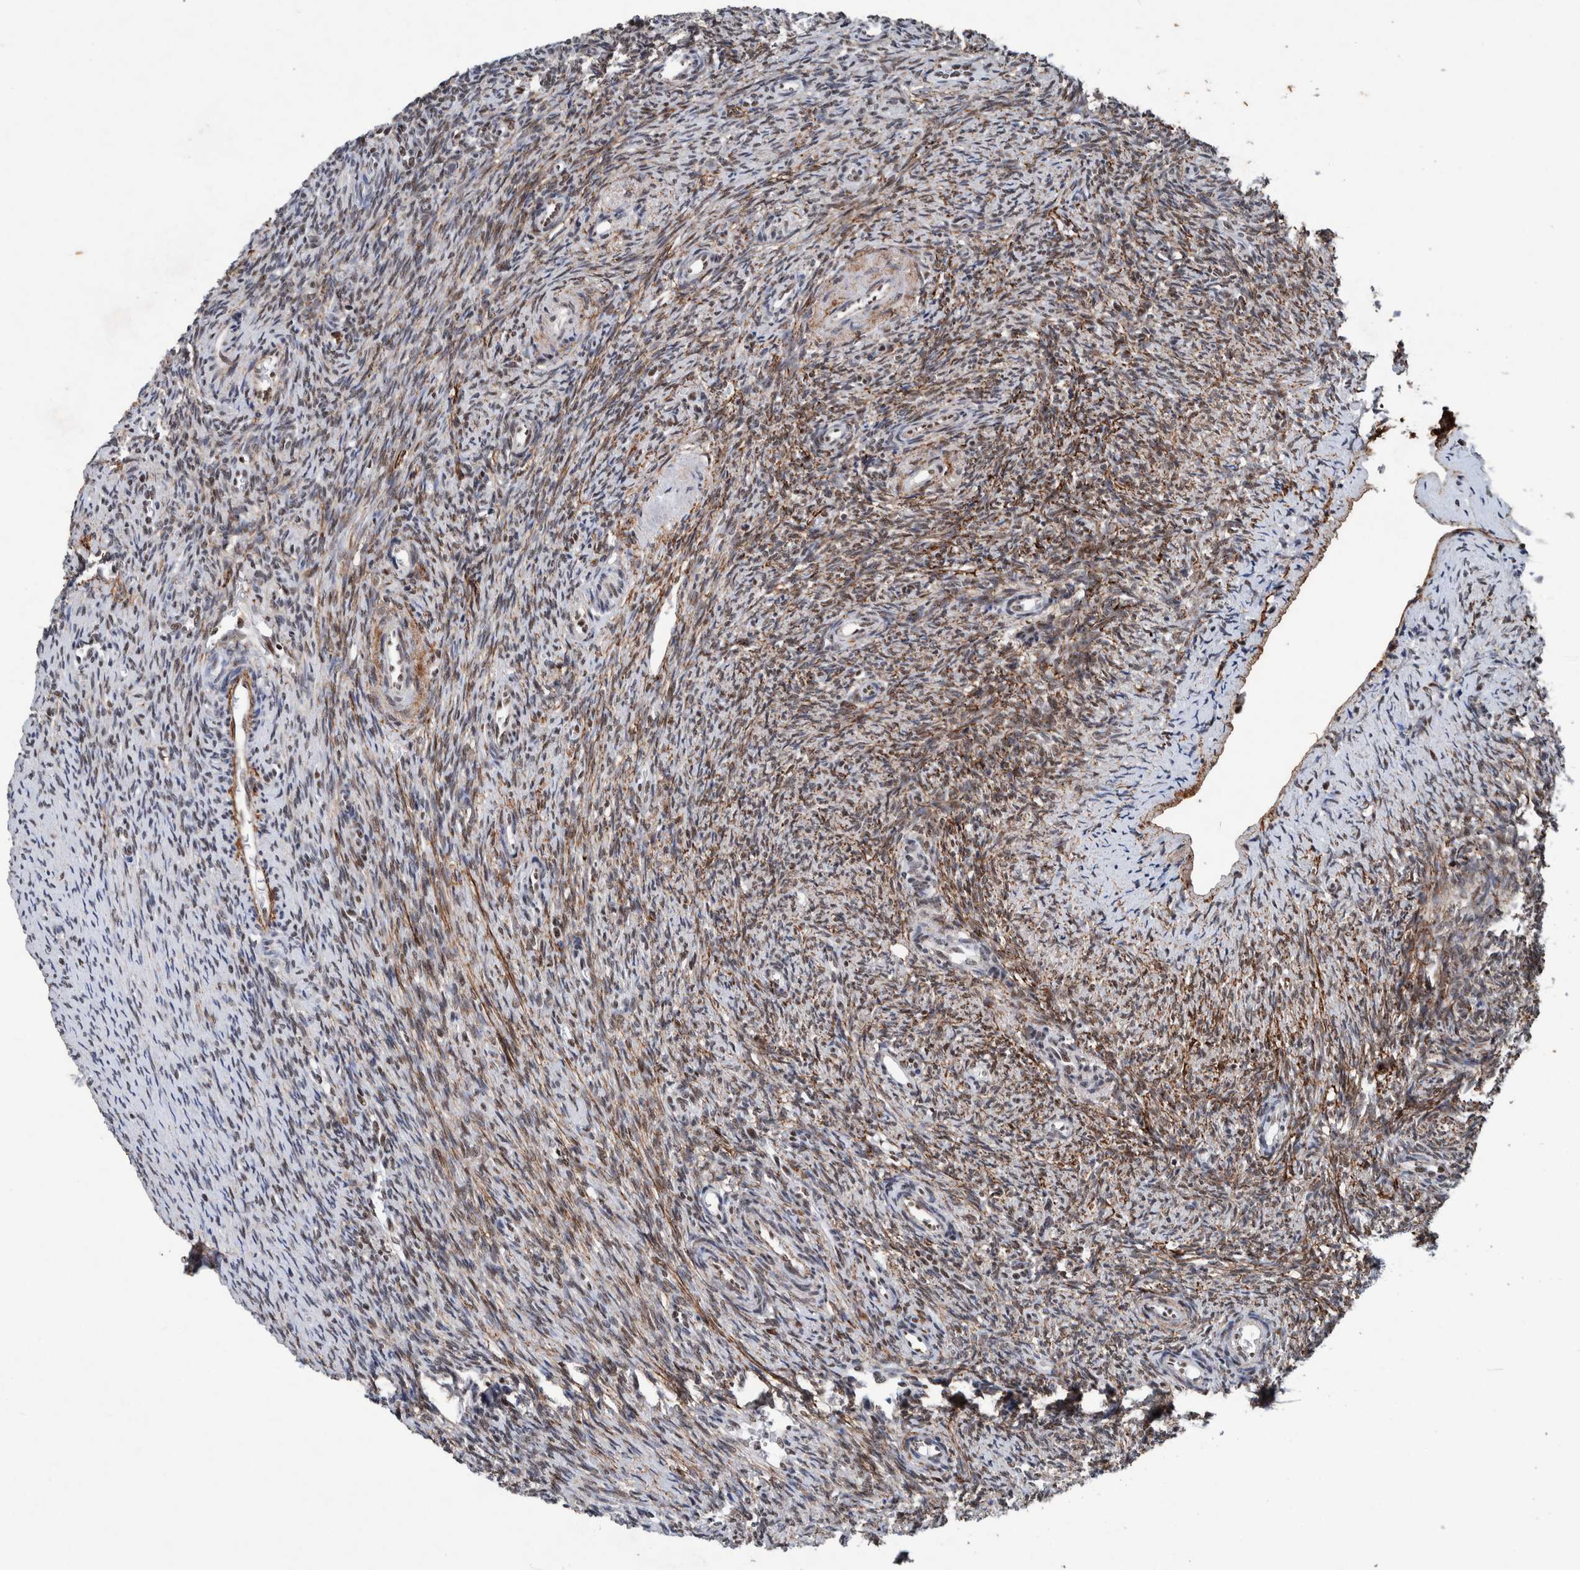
{"staining": {"intensity": "strong", "quantity": ">75%", "location": "nuclear"}, "tissue": "ovary", "cell_type": "Follicle cells", "image_type": "normal", "snomed": [{"axis": "morphology", "description": "Normal tissue, NOS"}, {"axis": "topography", "description": "Ovary"}], "caption": "High-power microscopy captured an immunohistochemistry photomicrograph of unremarkable ovary, revealing strong nuclear positivity in about >75% of follicle cells. (Stains: DAB in brown, nuclei in blue, Microscopy: brightfield microscopy at high magnification).", "gene": "TAF10", "patient": {"sex": "female", "age": 41}}